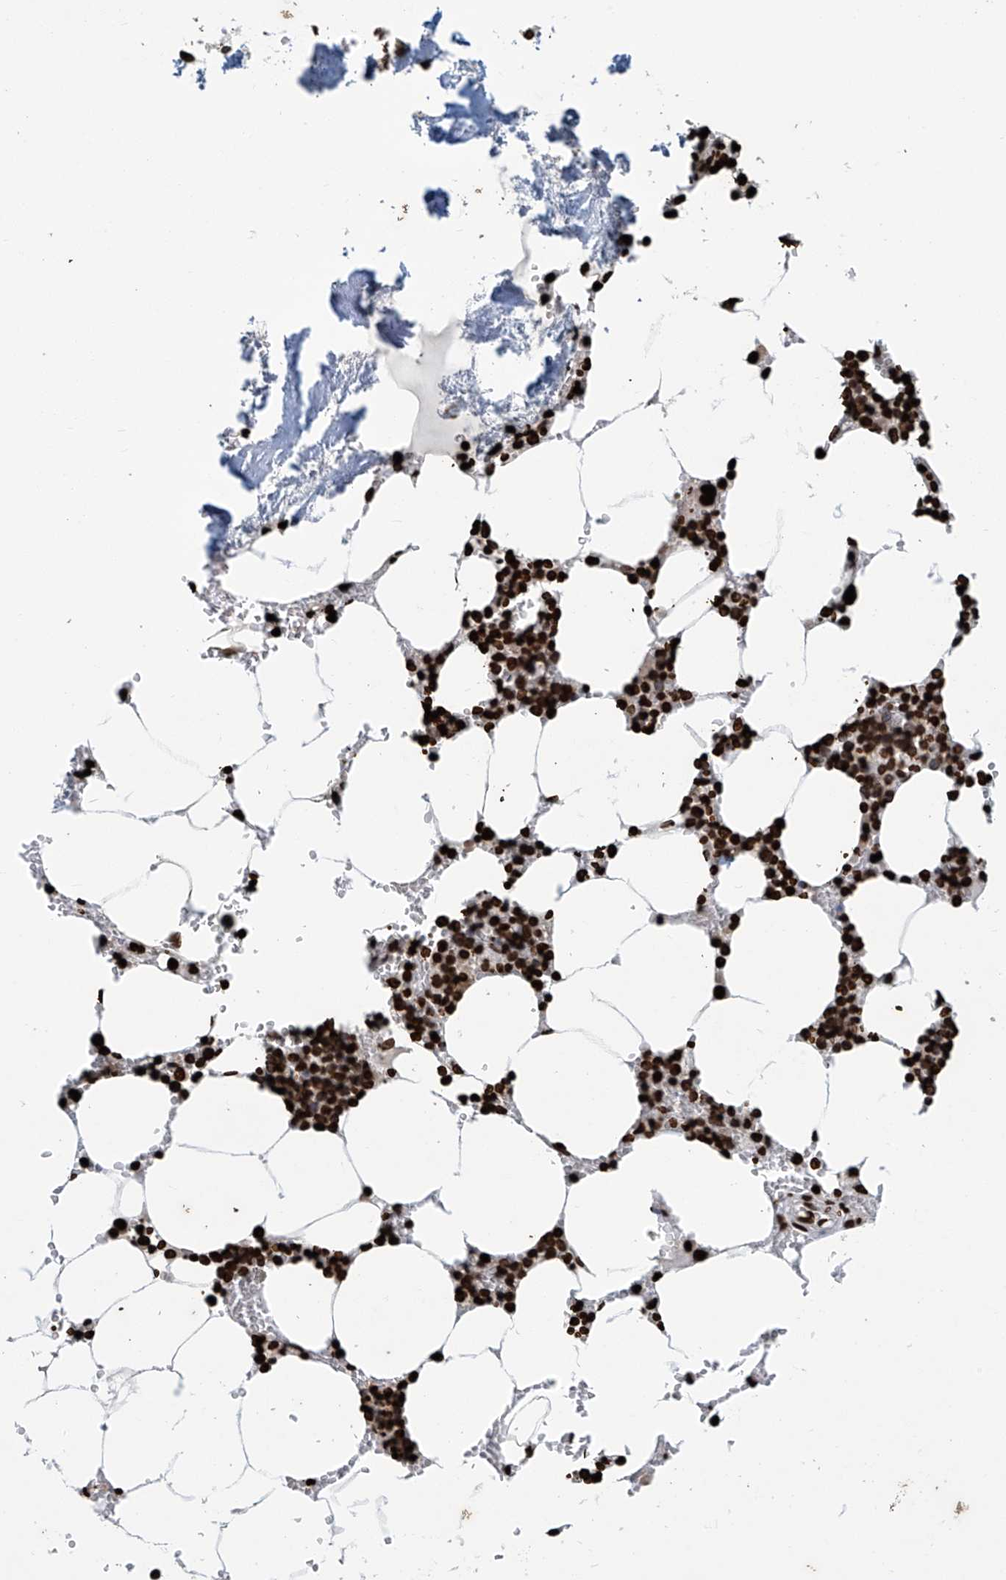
{"staining": {"intensity": "strong", "quantity": ">75%", "location": "nuclear"}, "tissue": "bone marrow", "cell_type": "Hematopoietic cells", "image_type": "normal", "snomed": [{"axis": "morphology", "description": "Normal tissue, NOS"}, {"axis": "topography", "description": "Bone marrow"}], "caption": "Bone marrow stained with a protein marker reveals strong staining in hematopoietic cells.", "gene": "DPPA2", "patient": {"sex": "male", "age": 70}}